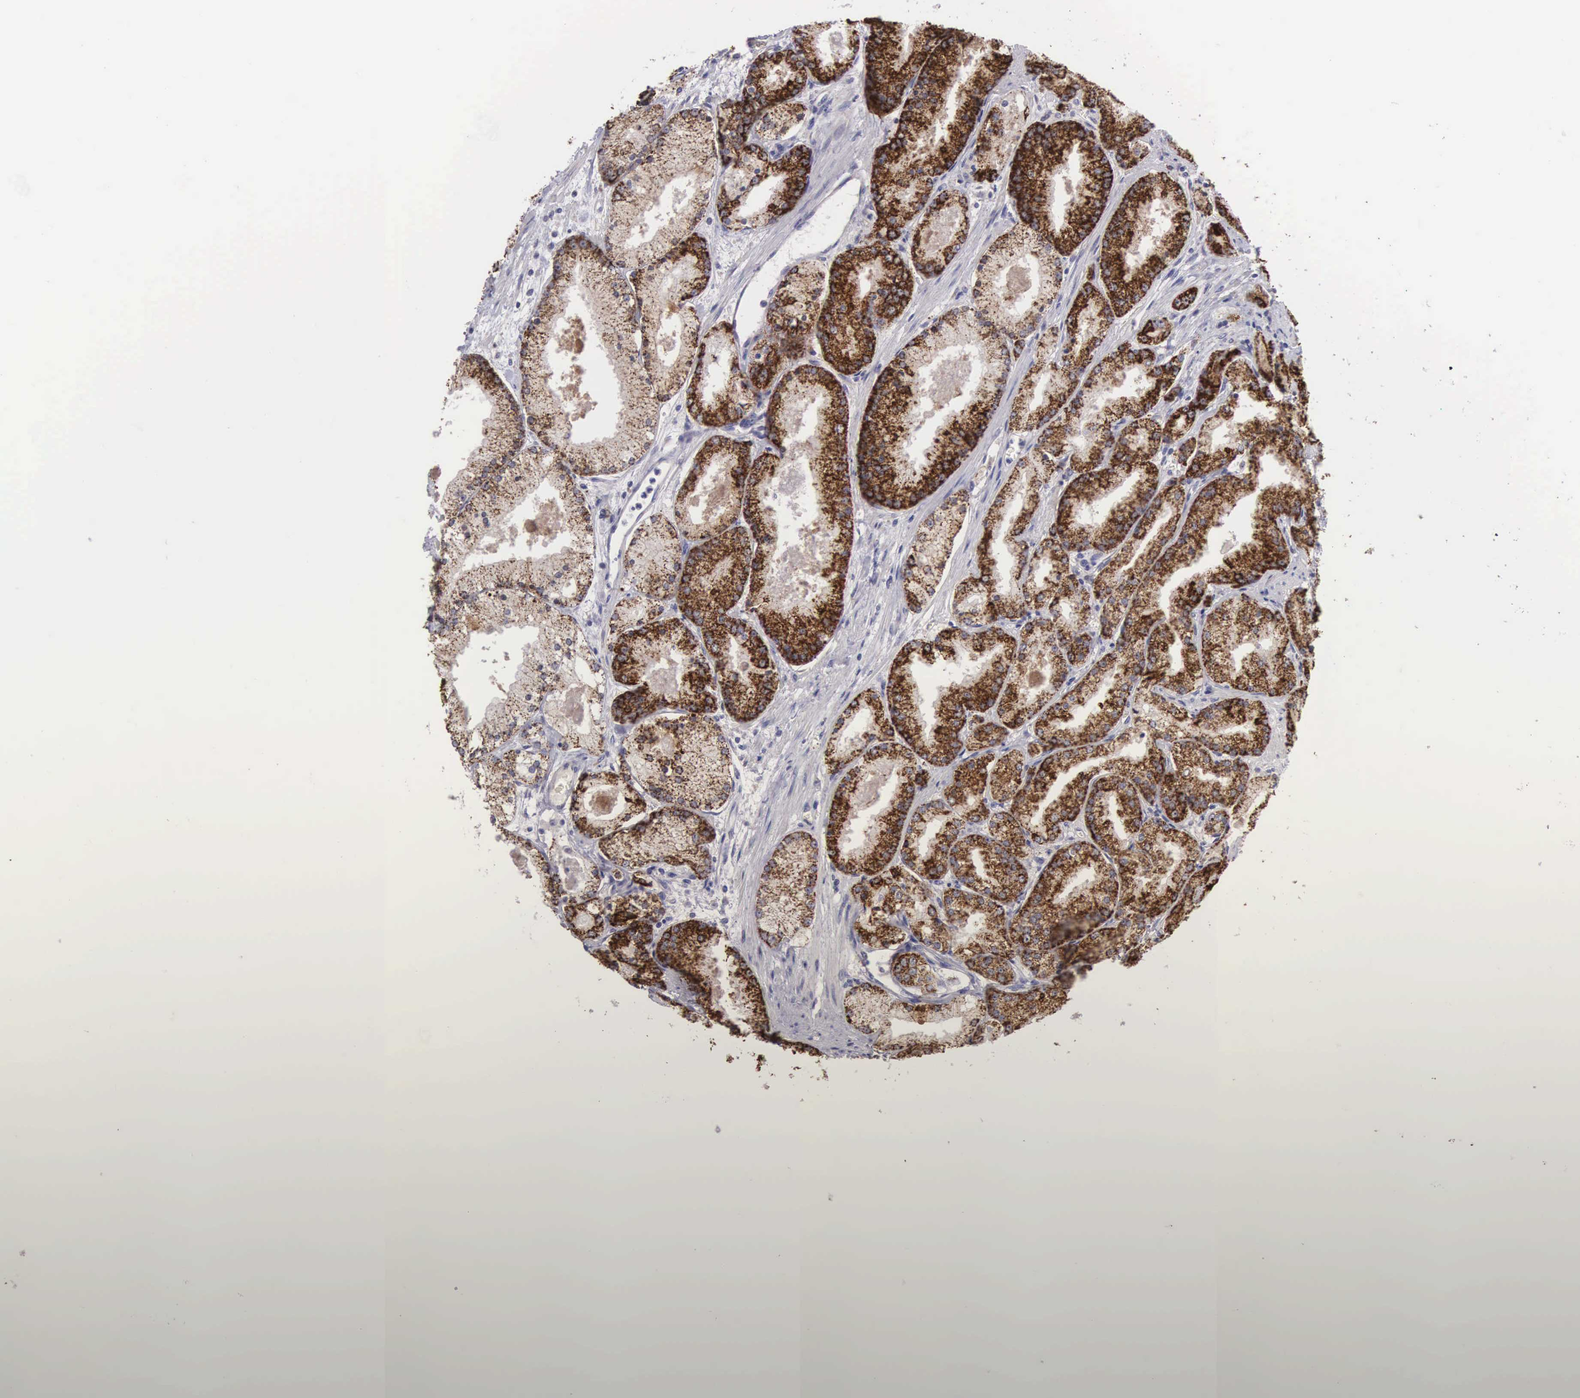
{"staining": {"intensity": "strong", "quantity": ">75%", "location": "cytoplasmic/membranous"}, "tissue": "prostate cancer", "cell_type": "Tumor cells", "image_type": "cancer", "snomed": [{"axis": "morphology", "description": "Adenocarcinoma, Medium grade"}, {"axis": "topography", "description": "Prostate"}], "caption": "Prostate adenocarcinoma (medium-grade) stained with DAB (3,3'-diaminobenzidine) immunohistochemistry (IHC) displays high levels of strong cytoplasmic/membranous expression in approximately >75% of tumor cells.", "gene": "ARG2", "patient": {"sex": "male", "age": 72}}